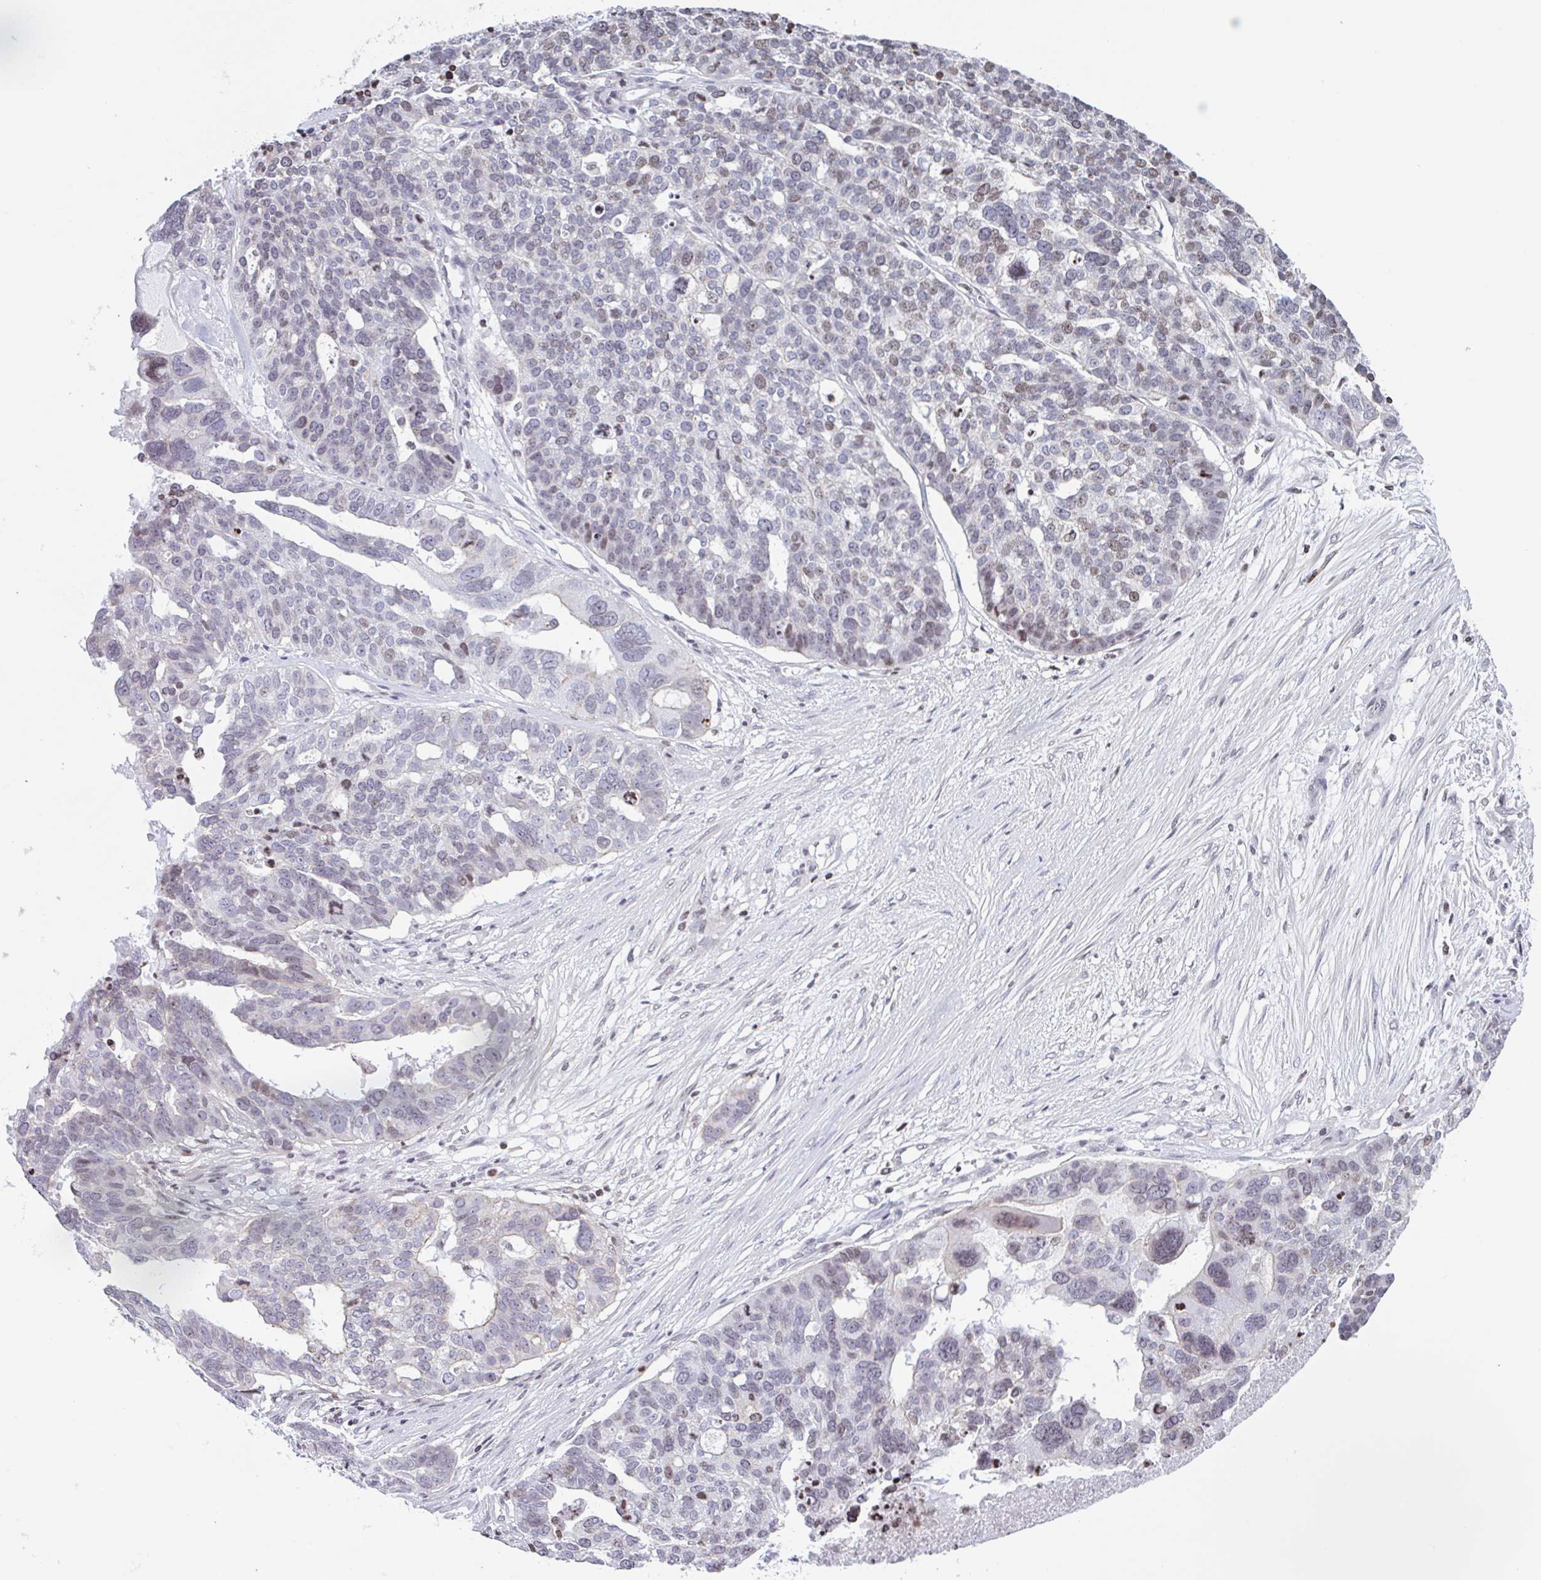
{"staining": {"intensity": "weak", "quantity": "25%-75%", "location": "nuclear"}, "tissue": "ovarian cancer", "cell_type": "Tumor cells", "image_type": "cancer", "snomed": [{"axis": "morphology", "description": "Cystadenocarcinoma, serous, NOS"}, {"axis": "topography", "description": "Ovary"}], "caption": "Serous cystadenocarcinoma (ovarian) stained with DAB (3,3'-diaminobenzidine) immunohistochemistry displays low levels of weak nuclear positivity in approximately 25%-75% of tumor cells.", "gene": "NOL6", "patient": {"sex": "female", "age": 59}}